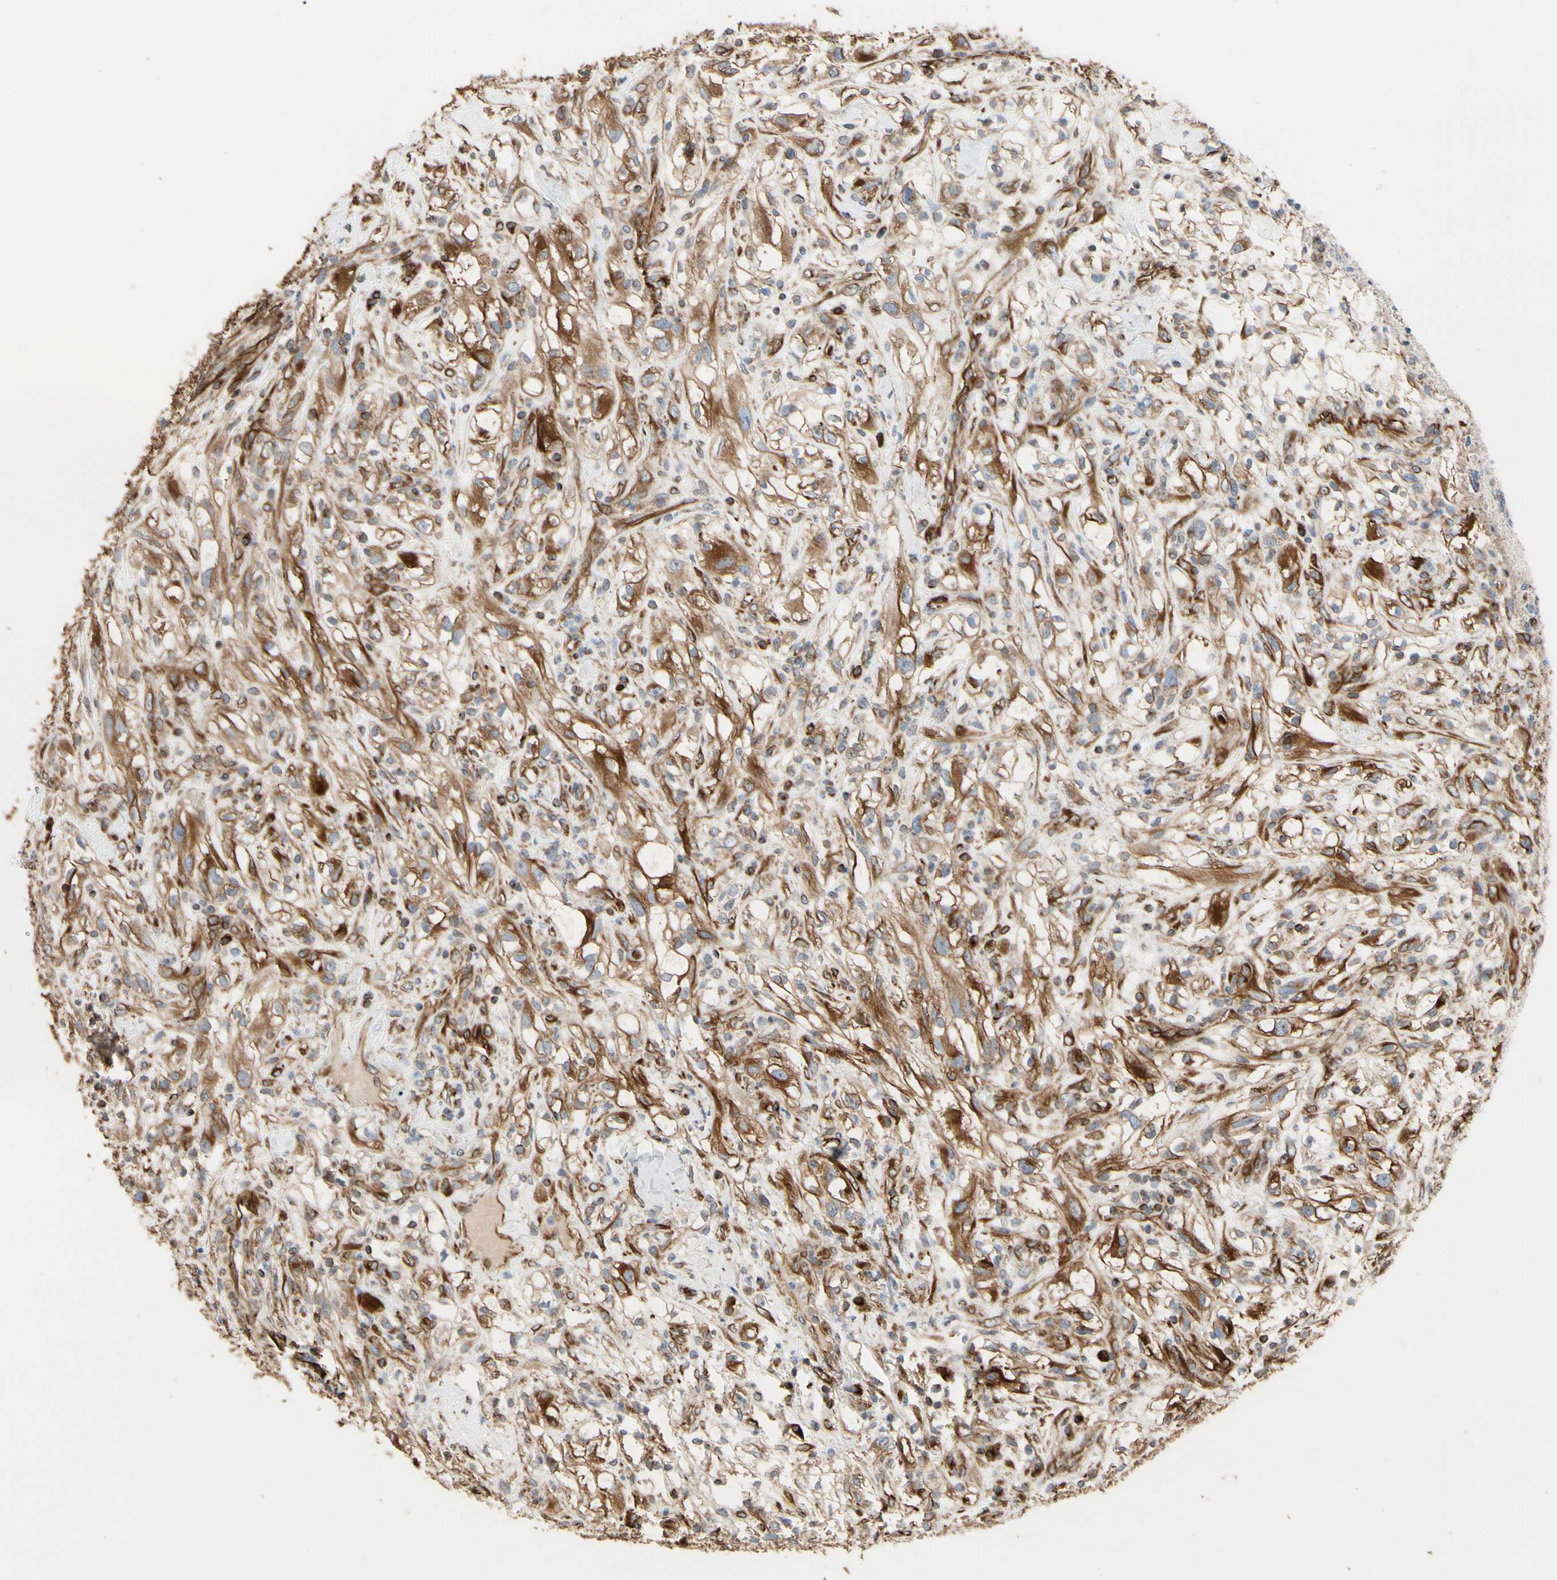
{"staining": {"intensity": "weak", "quantity": "25%-75%", "location": "cytoplasmic/membranous"}, "tissue": "renal cancer", "cell_type": "Tumor cells", "image_type": "cancer", "snomed": [{"axis": "morphology", "description": "Adenocarcinoma, NOS"}, {"axis": "topography", "description": "Kidney"}], "caption": "Tumor cells display weak cytoplasmic/membranous staining in about 25%-75% of cells in renal adenocarcinoma. Nuclei are stained in blue.", "gene": "TUBA1A", "patient": {"sex": "female", "age": 60}}